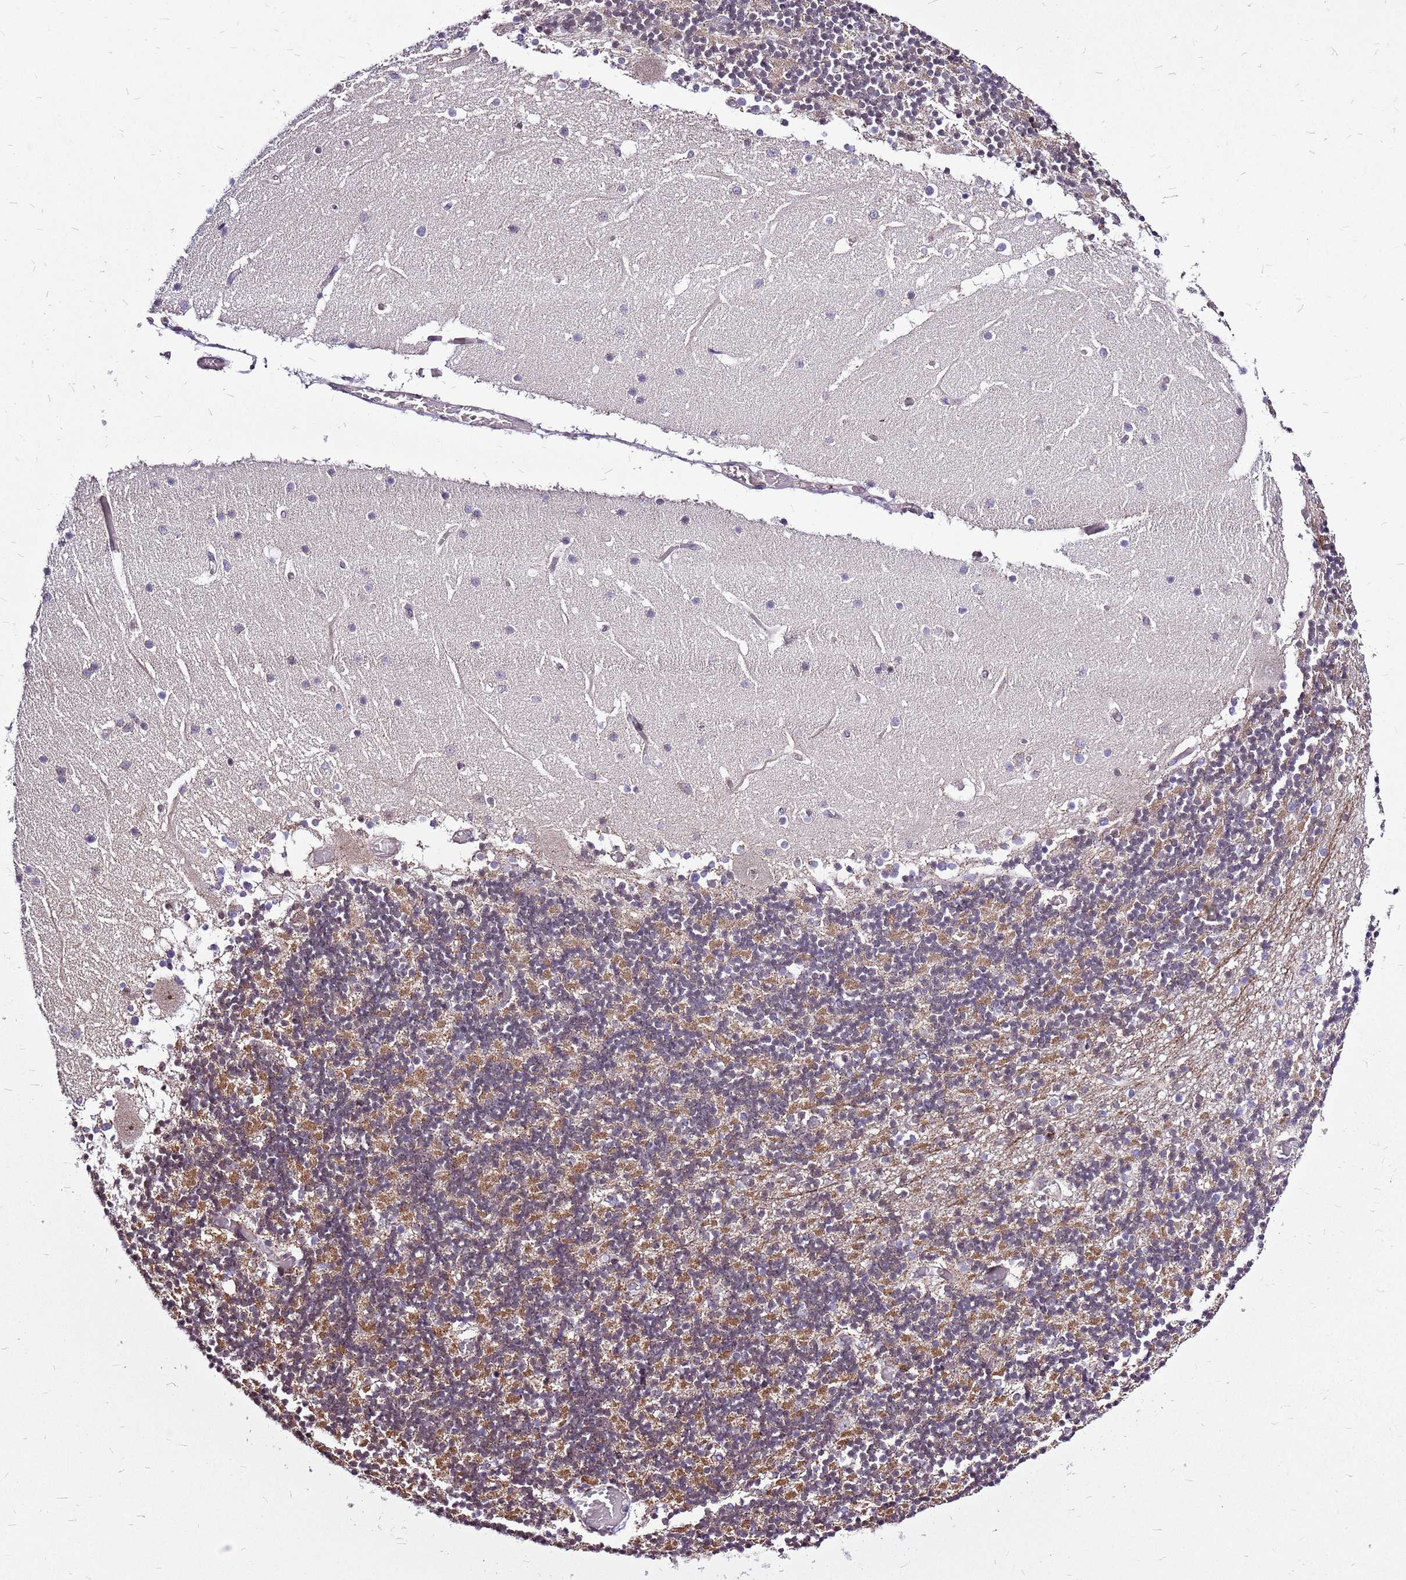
{"staining": {"intensity": "moderate", "quantity": "25%-75%", "location": "cytoplasmic/membranous"}, "tissue": "cerebellum", "cell_type": "Cells in granular layer", "image_type": "normal", "snomed": [{"axis": "morphology", "description": "Normal tissue, NOS"}, {"axis": "topography", "description": "Cerebellum"}], "caption": "Cells in granular layer demonstrate medium levels of moderate cytoplasmic/membranous staining in approximately 25%-75% of cells in normal human cerebellum. The staining was performed using DAB to visualize the protein expression in brown, while the nuclei were stained in blue with hematoxylin (Magnification: 20x).", "gene": "CCDC166", "patient": {"sex": "female", "age": 28}}